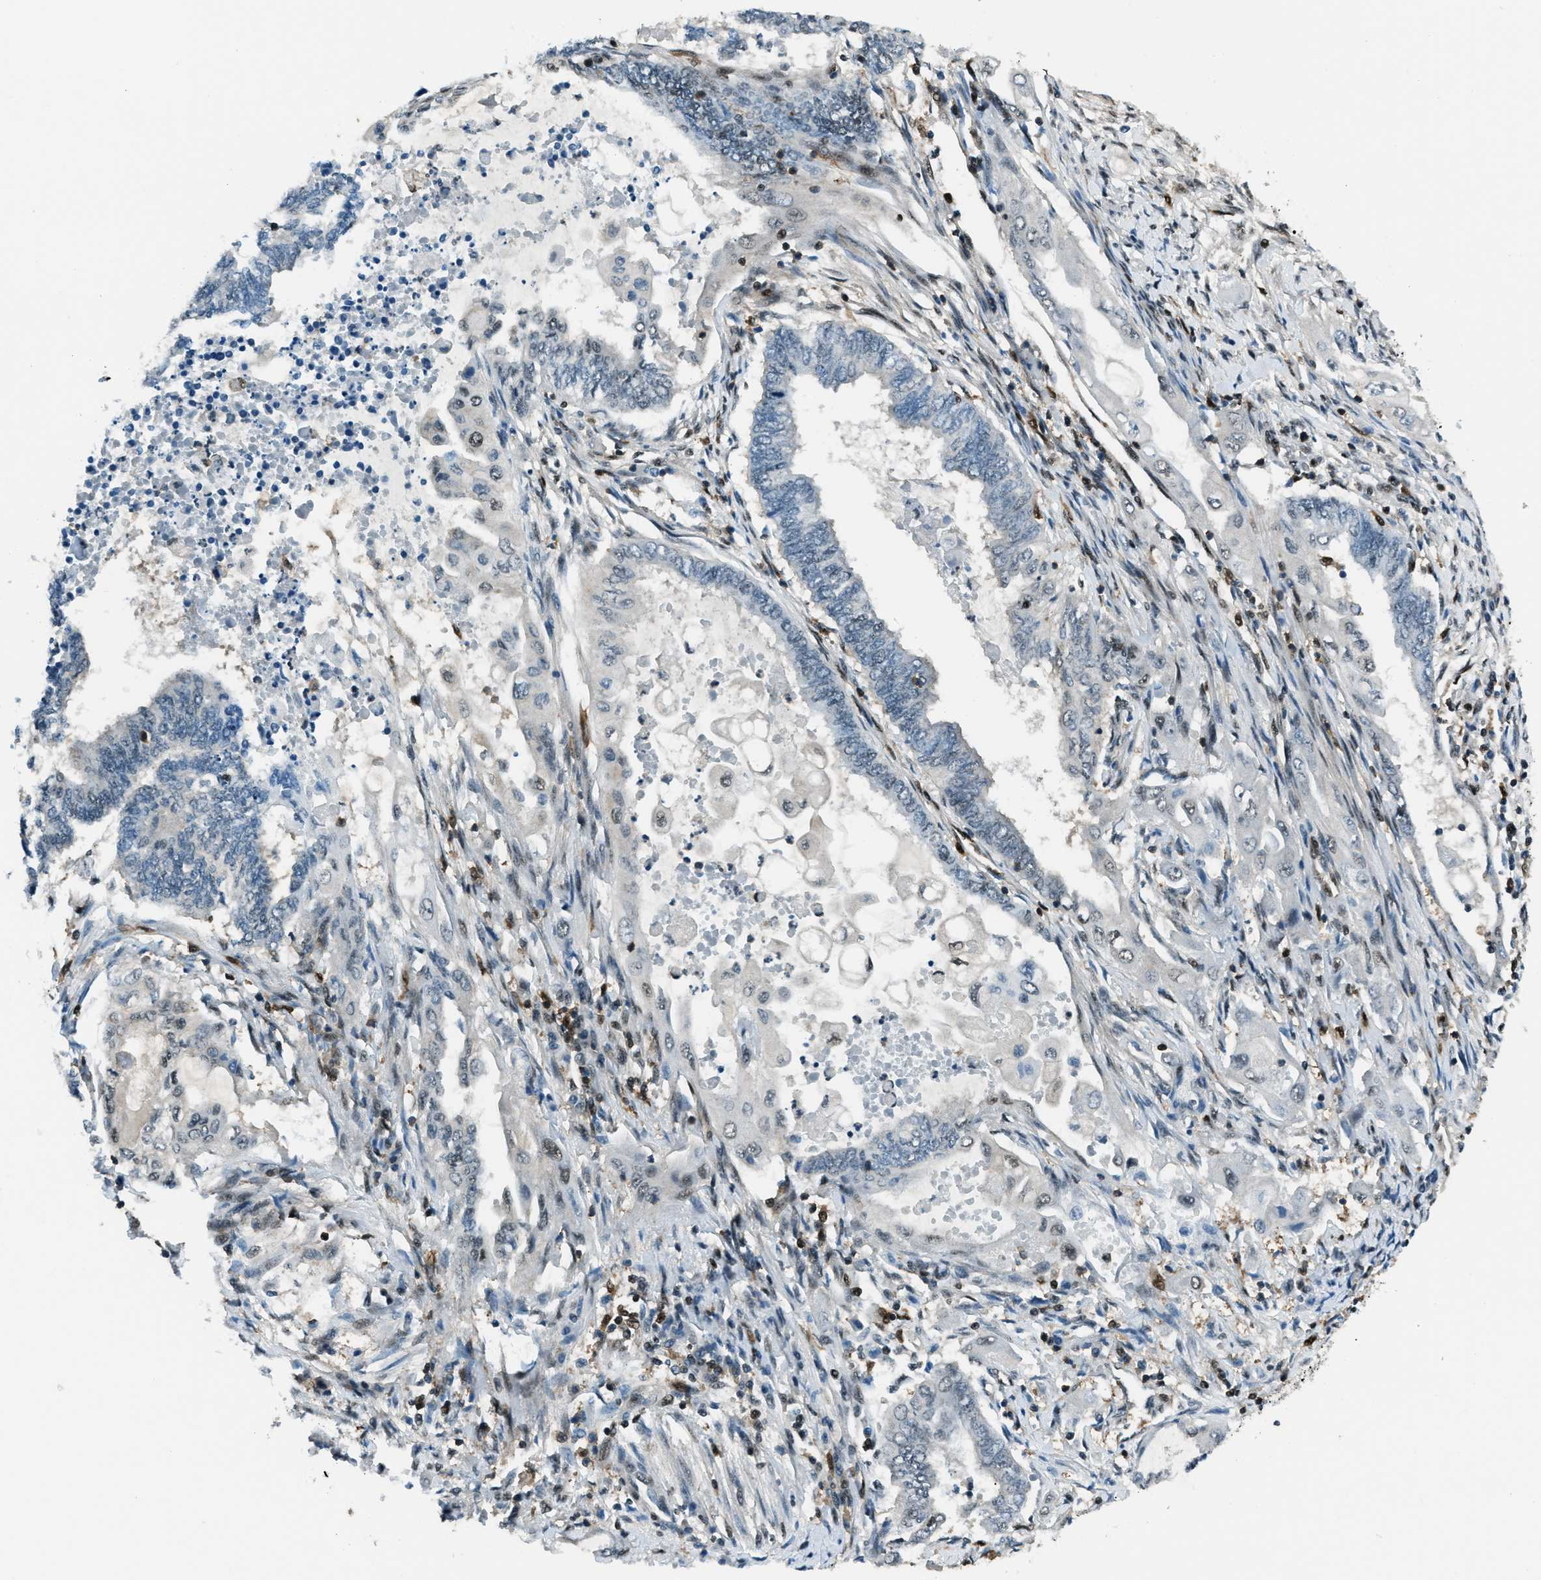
{"staining": {"intensity": "negative", "quantity": "none", "location": "none"}, "tissue": "endometrial cancer", "cell_type": "Tumor cells", "image_type": "cancer", "snomed": [{"axis": "morphology", "description": "Adenocarcinoma, NOS"}, {"axis": "topography", "description": "Uterus"}, {"axis": "topography", "description": "Endometrium"}], "caption": "Immunohistochemical staining of adenocarcinoma (endometrial) shows no significant positivity in tumor cells.", "gene": "OGFR", "patient": {"sex": "female", "age": 70}}